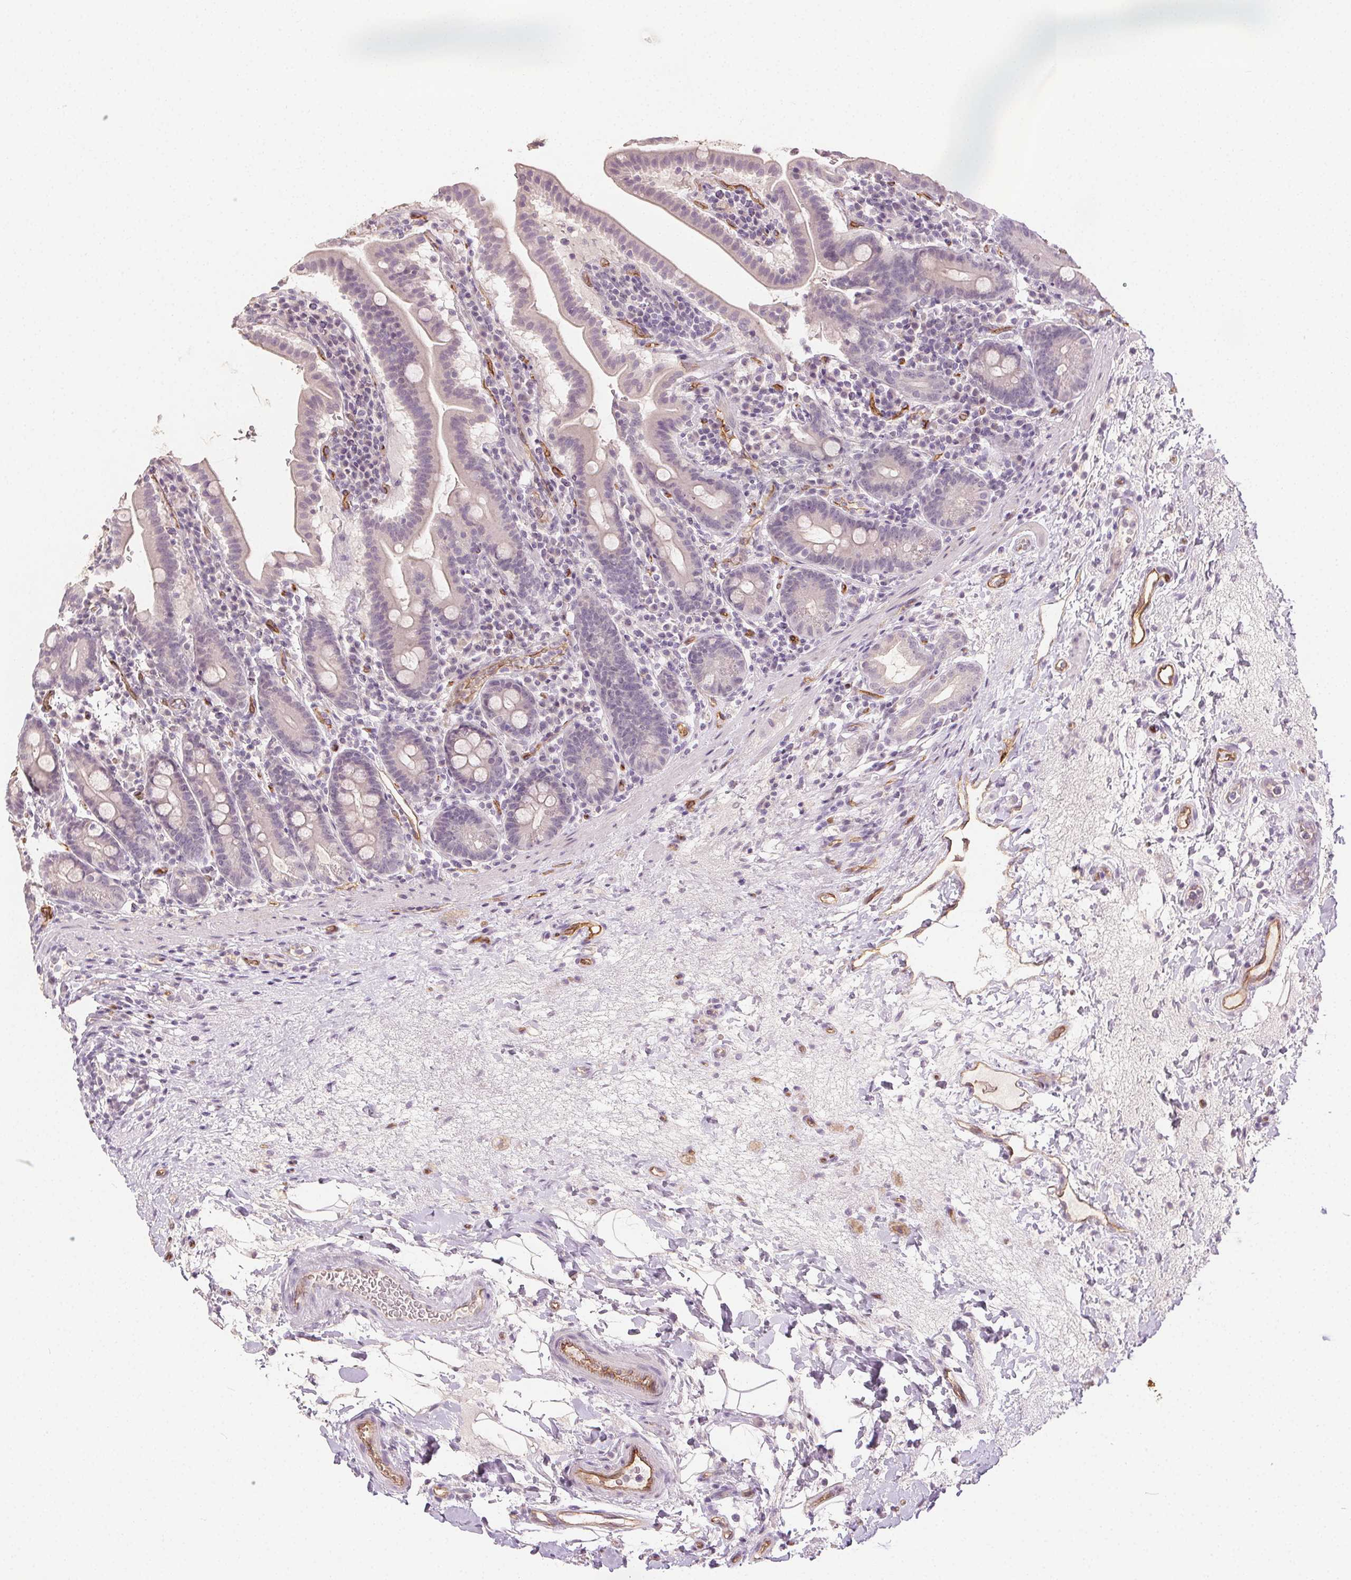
{"staining": {"intensity": "negative", "quantity": "none", "location": "none"}, "tissue": "small intestine", "cell_type": "Glandular cells", "image_type": "normal", "snomed": [{"axis": "morphology", "description": "Normal tissue, NOS"}, {"axis": "topography", "description": "Small intestine"}], "caption": "Glandular cells are negative for protein expression in normal human small intestine. (Stains: DAB IHC with hematoxylin counter stain, Microscopy: brightfield microscopy at high magnification).", "gene": "PODXL", "patient": {"sex": "male", "age": 26}}